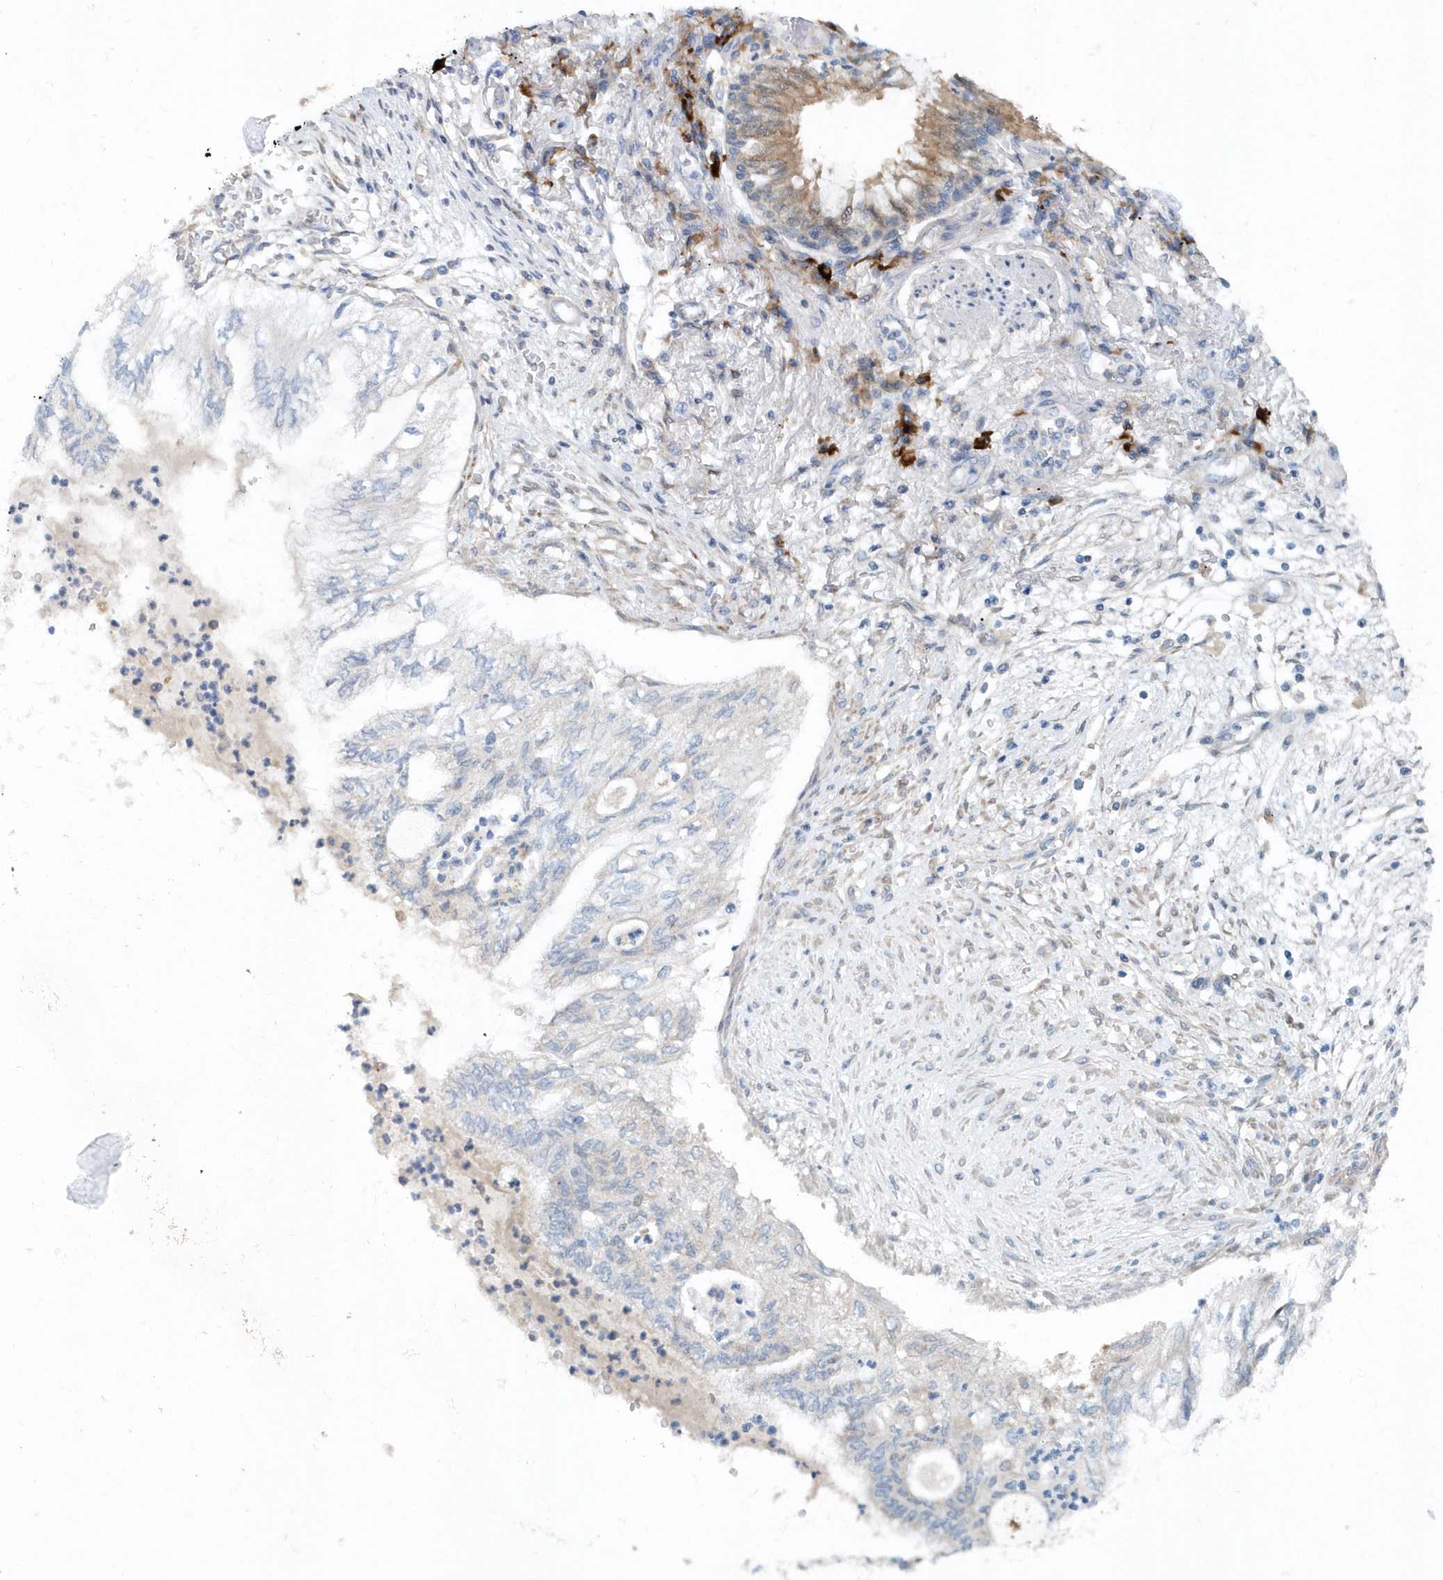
{"staining": {"intensity": "negative", "quantity": "none", "location": "none"}, "tissue": "lung cancer", "cell_type": "Tumor cells", "image_type": "cancer", "snomed": [{"axis": "morphology", "description": "Adenocarcinoma, NOS"}, {"axis": "topography", "description": "Lung"}], "caption": "Lung cancer (adenocarcinoma) stained for a protein using IHC reveals no staining tumor cells.", "gene": "PFN2", "patient": {"sex": "female", "age": 70}}